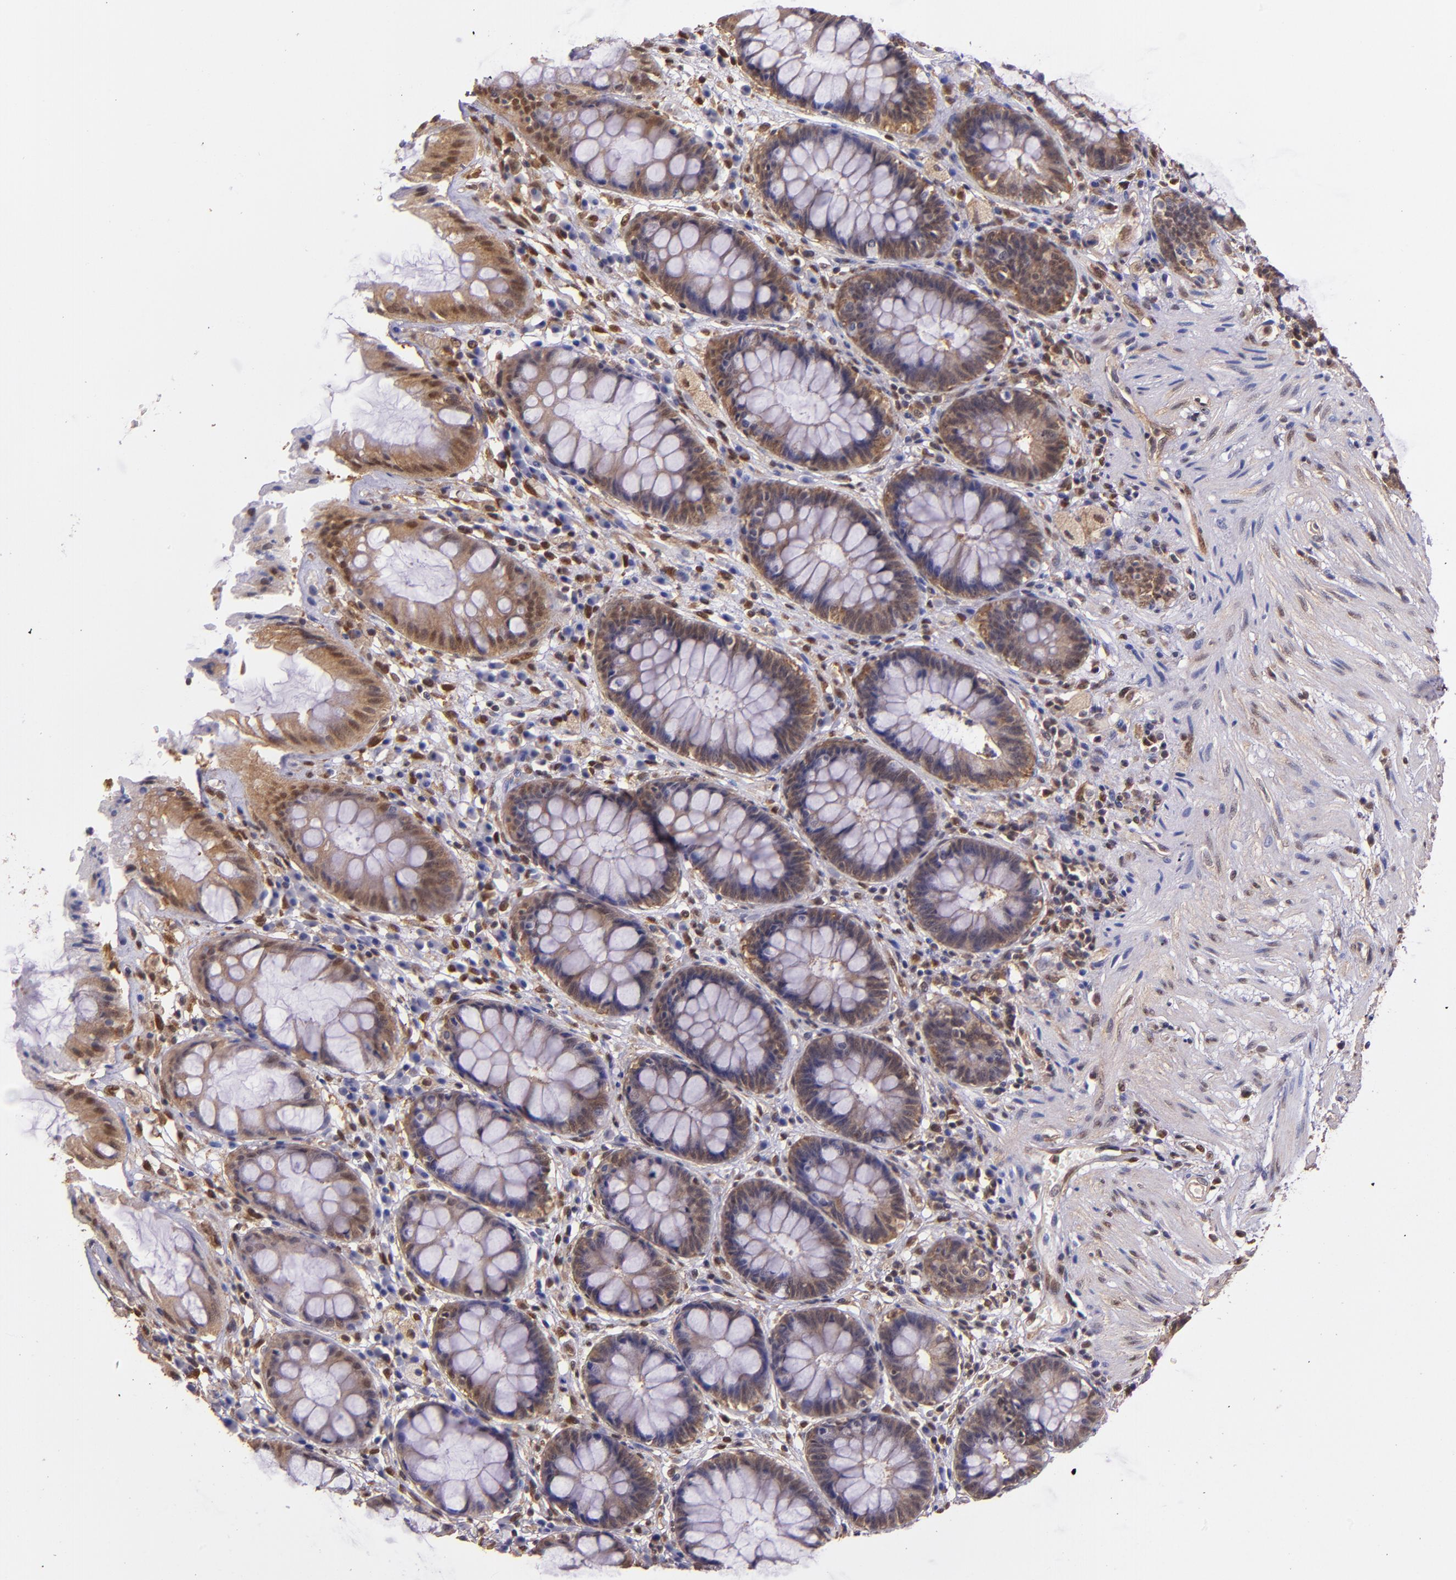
{"staining": {"intensity": "moderate", "quantity": ">75%", "location": "cytoplasmic/membranous,nuclear"}, "tissue": "rectum", "cell_type": "Glandular cells", "image_type": "normal", "snomed": [{"axis": "morphology", "description": "Normal tissue, NOS"}, {"axis": "topography", "description": "Rectum"}], "caption": "DAB (3,3'-diaminobenzidine) immunohistochemical staining of normal human rectum demonstrates moderate cytoplasmic/membranous,nuclear protein positivity in about >75% of glandular cells.", "gene": "STAT6", "patient": {"sex": "female", "age": 46}}